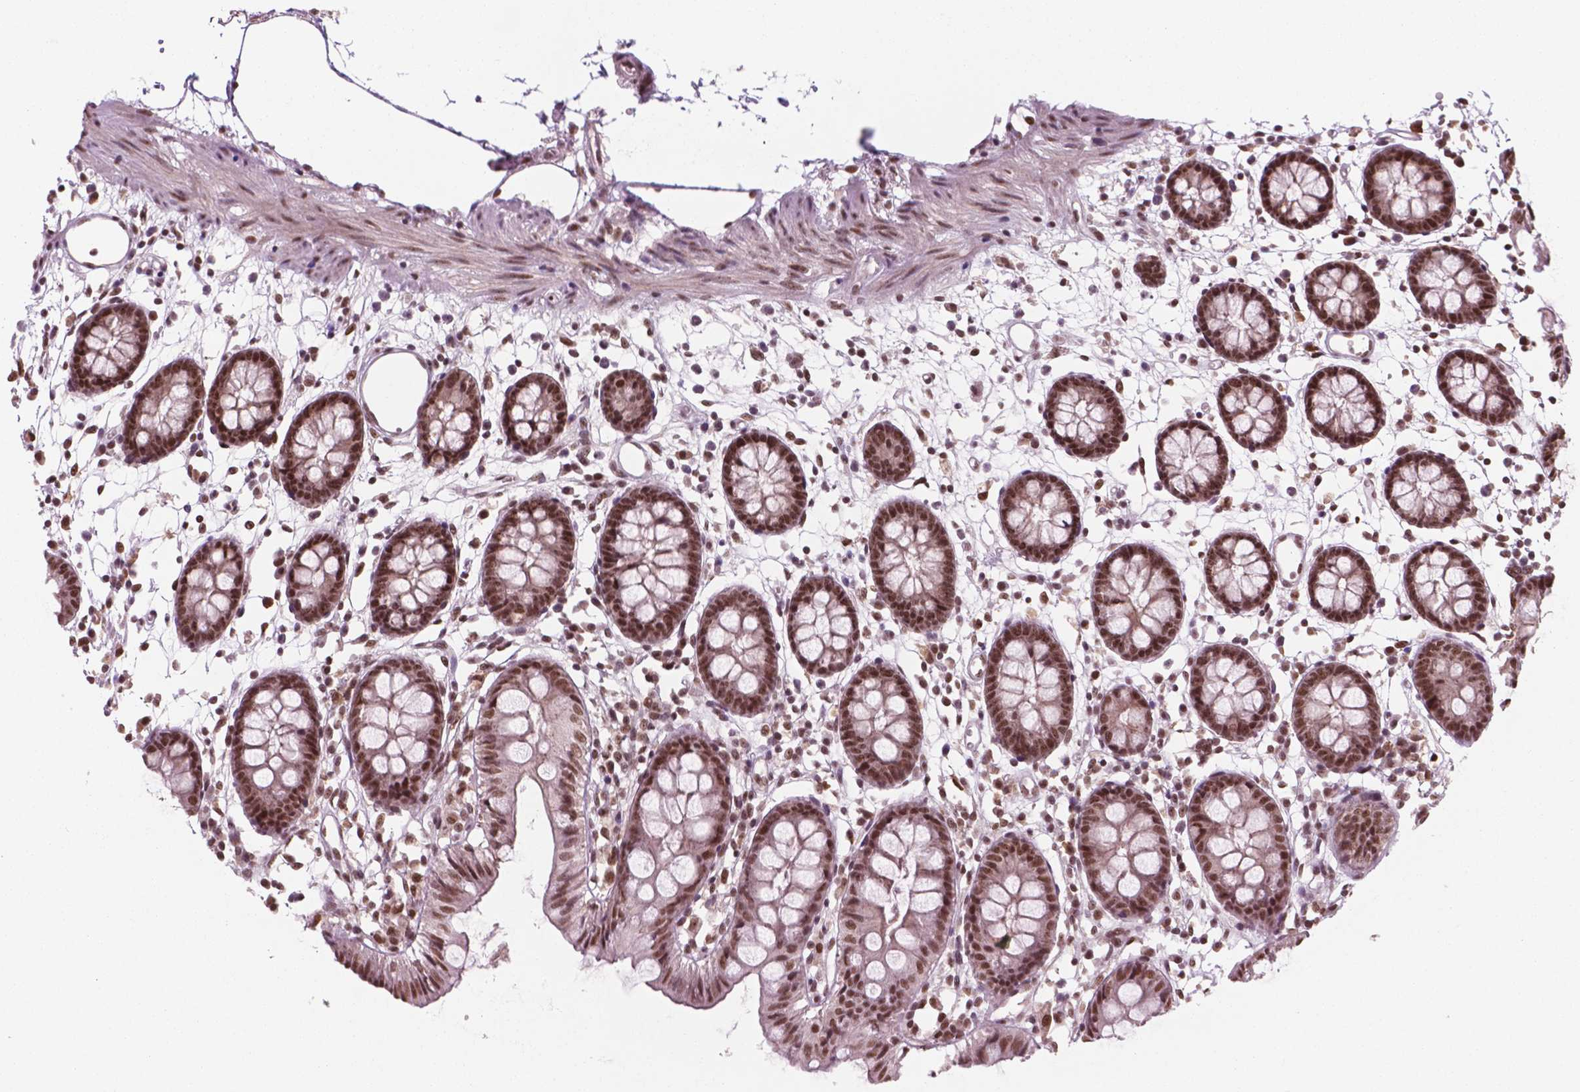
{"staining": {"intensity": "moderate", "quantity": ">75%", "location": "nuclear"}, "tissue": "colon", "cell_type": "Endothelial cells", "image_type": "normal", "snomed": [{"axis": "morphology", "description": "Normal tissue, NOS"}, {"axis": "topography", "description": "Colon"}], "caption": "Immunohistochemistry (IHC) of normal human colon demonstrates medium levels of moderate nuclear staining in approximately >75% of endothelial cells.", "gene": "POLR2E", "patient": {"sex": "female", "age": 84}}